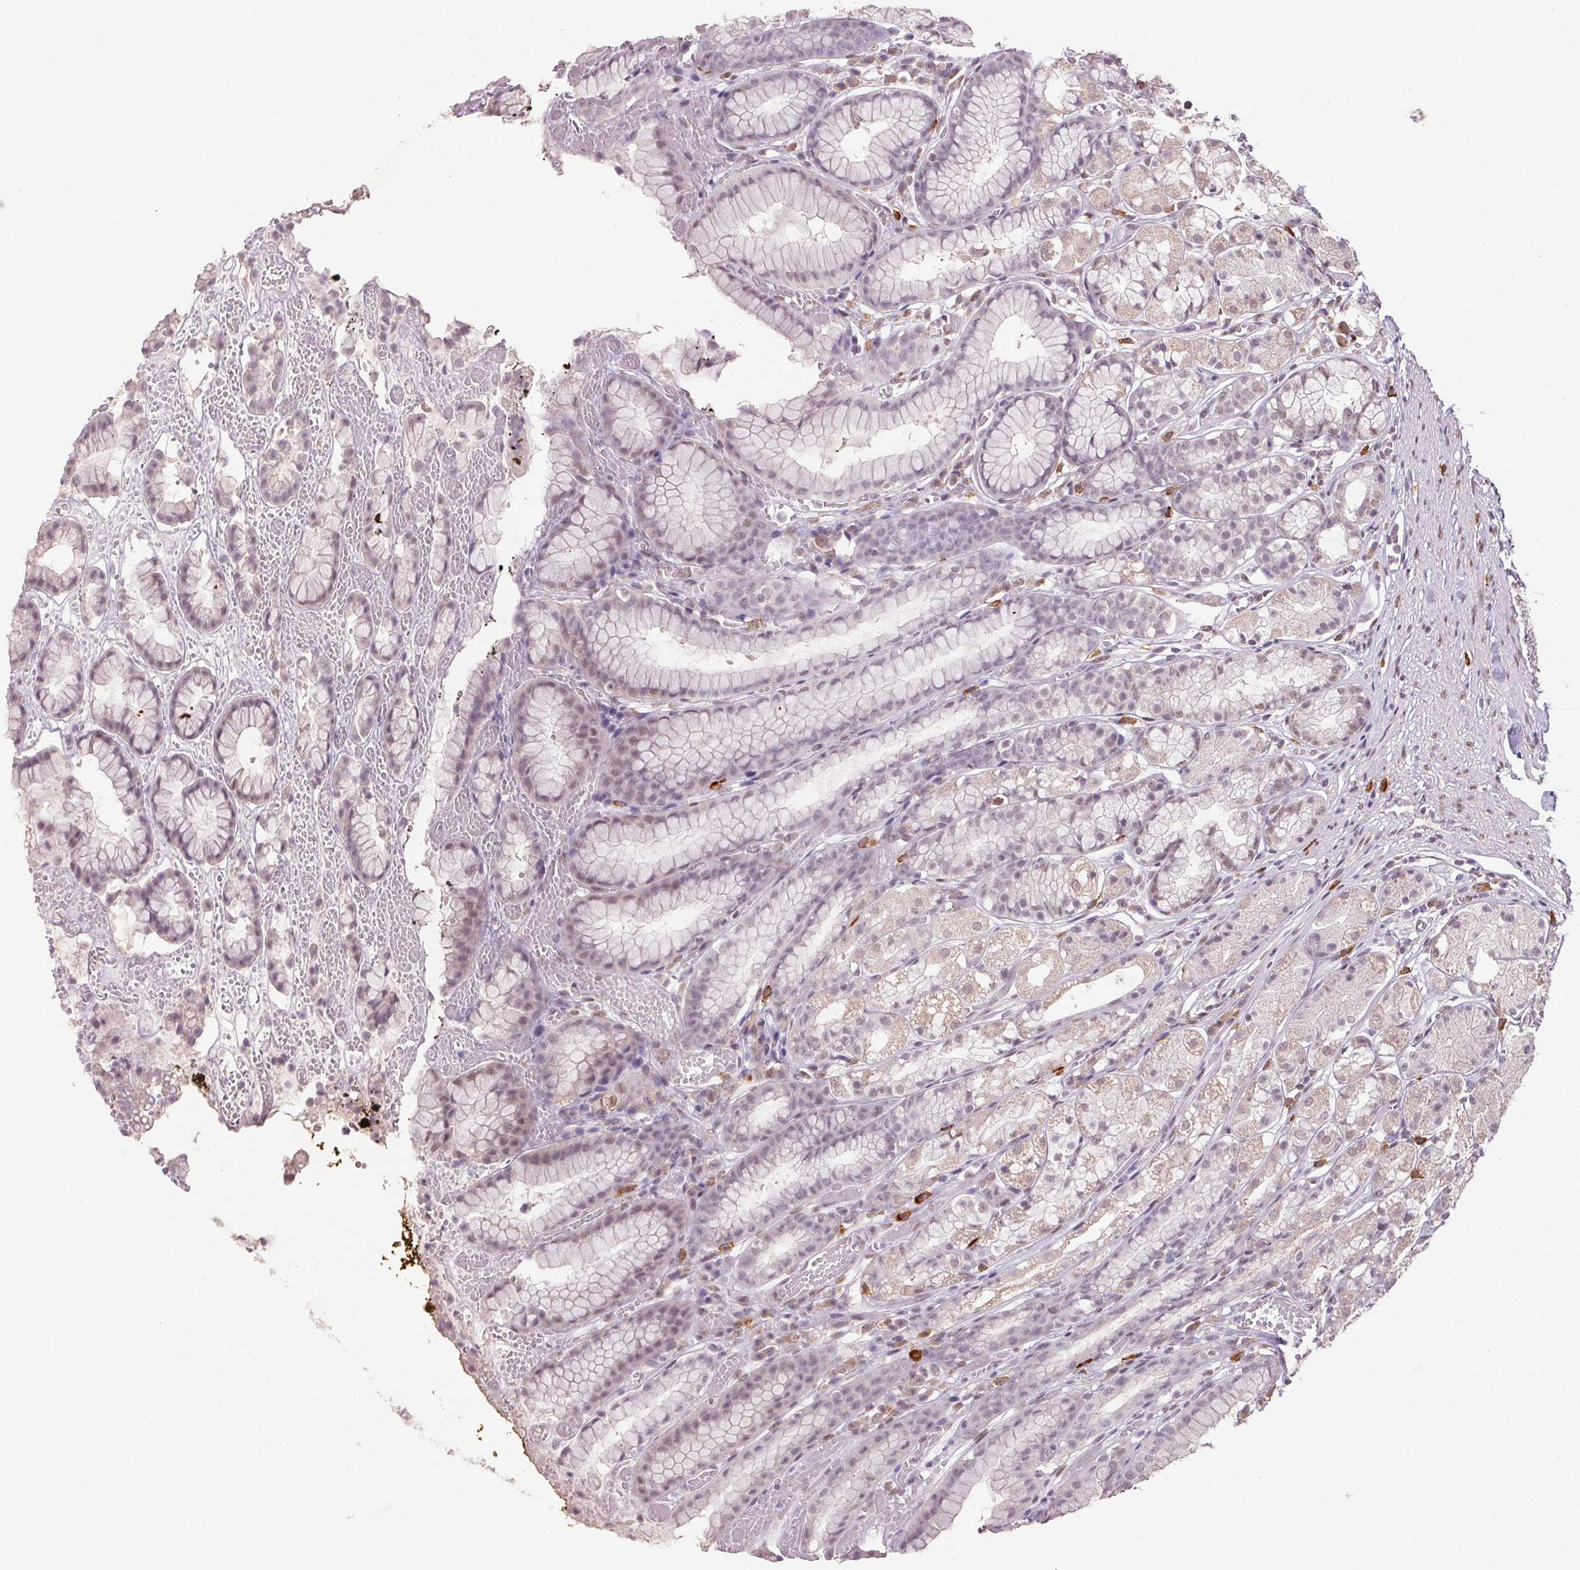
{"staining": {"intensity": "weak", "quantity": "<25%", "location": "cytoplasmic/membranous,nuclear"}, "tissue": "stomach", "cell_type": "Glandular cells", "image_type": "normal", "snomed": [{"axis": "morphology", "description": "Normal tissue, NOS"}, {"axis": "topography", "description": "Smooth muscle"}, {"axis": "topography", "description": "Stomach"}], "caption": "A high-resolution photomicrograph shows IHC staining of normal stomach, which demonstrates no significant positivity in glandular cells.", "gene": "ZBTB4", "patient": {"sex": "male", "age": 70}}